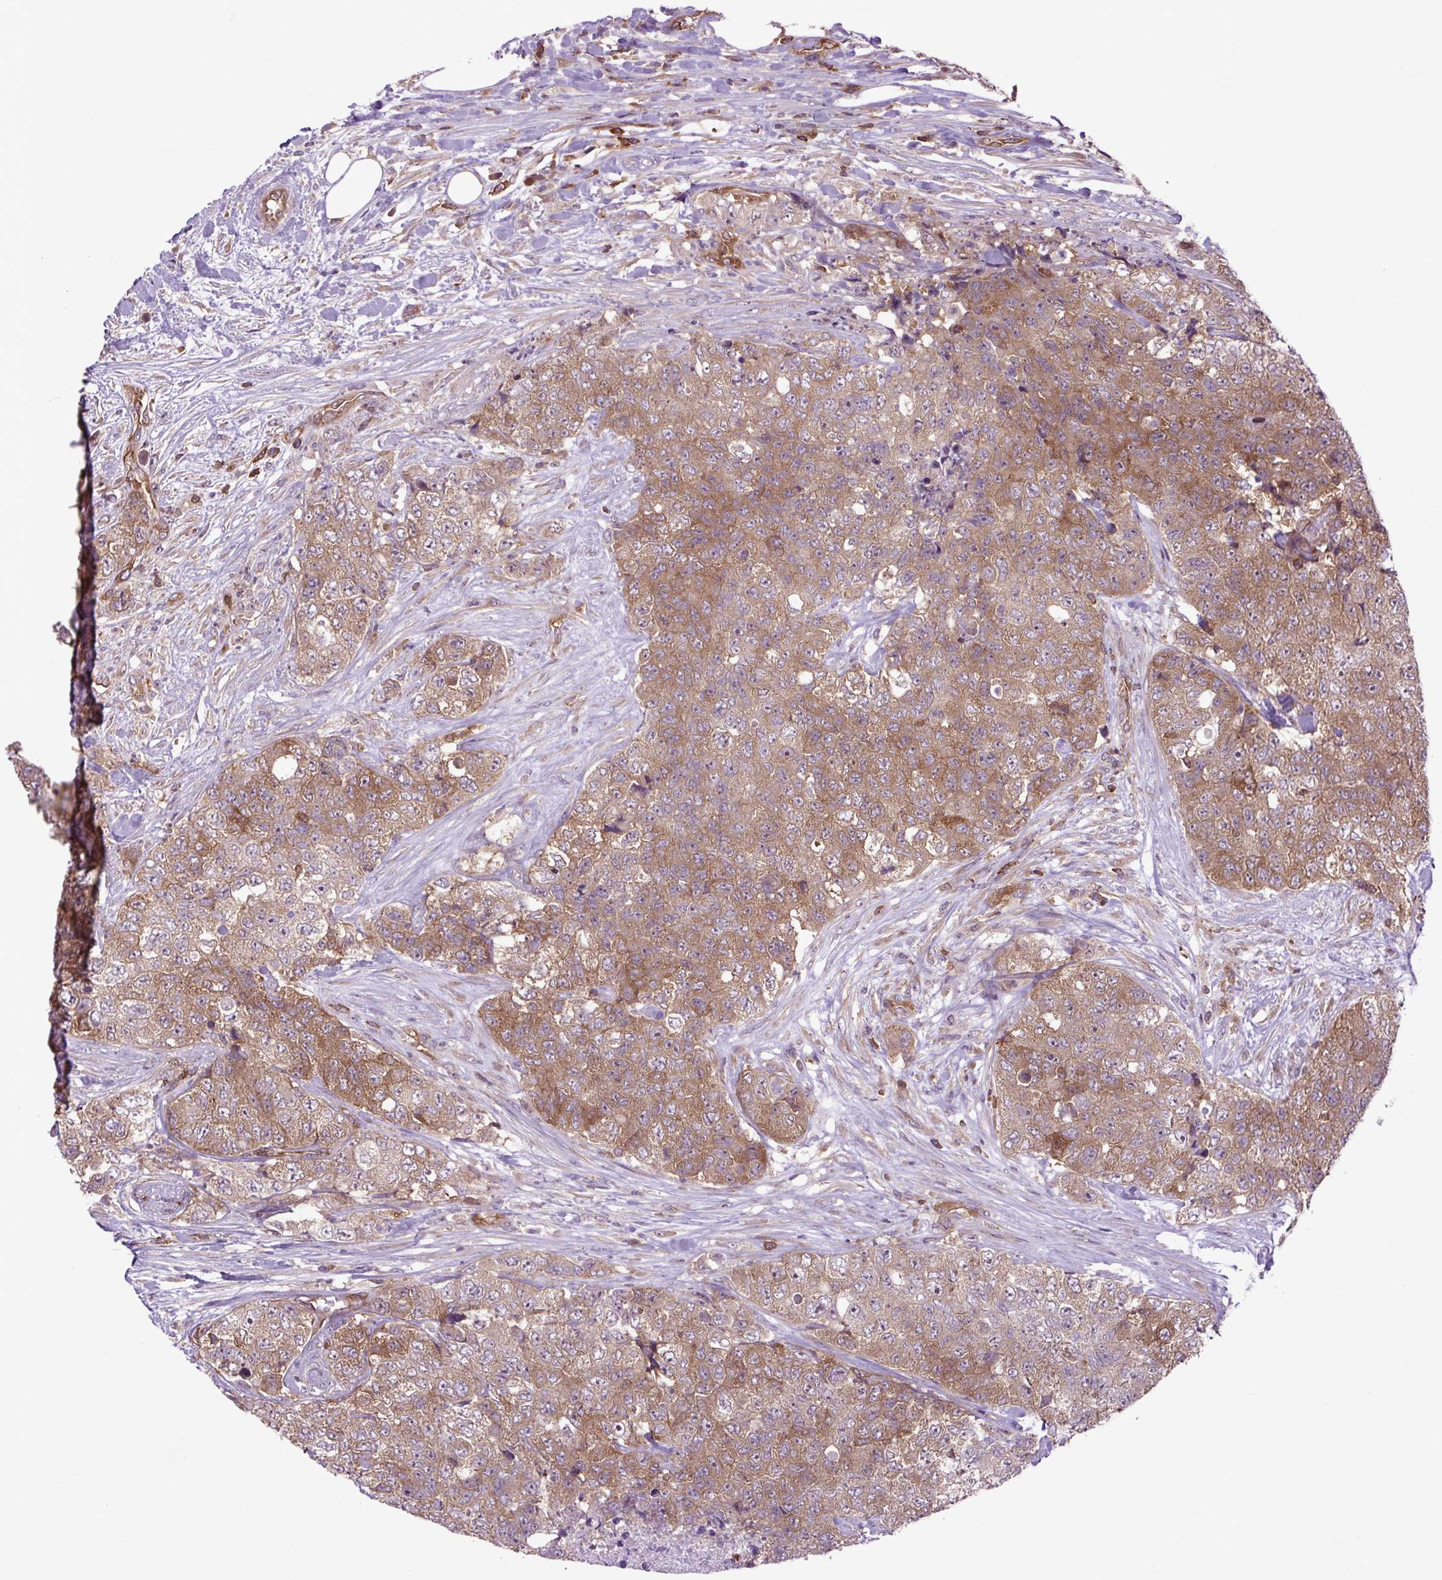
{"staining": {"intensity": "moderate", "quantity": ">75%", "location": "cytoplasmic/membranous,nuclear"}, "tissue": "urothelial cancer", "cell_type": "Tumor cells", "image_type": "cancer", "snomed": [{"axis": "morphology", "description": "Urothelial carcinoma, High grade"}, {"axis": "topography", "description": "Urinary bladder"}], "caption": "Immunohistochemical staining of human urothelial cancer shows medium levels of moderate cytoplasmic/membranous and nuclear expression in approximately >75% of tumor cells. (Stains: DAB (3,3'-diaminobenzidine) in brown, nuclei in blue, Microscopy: brightfield microscopy at high magnification).", "gene": "PLCG1", "patient": {"sex": "female", "age": 78}}